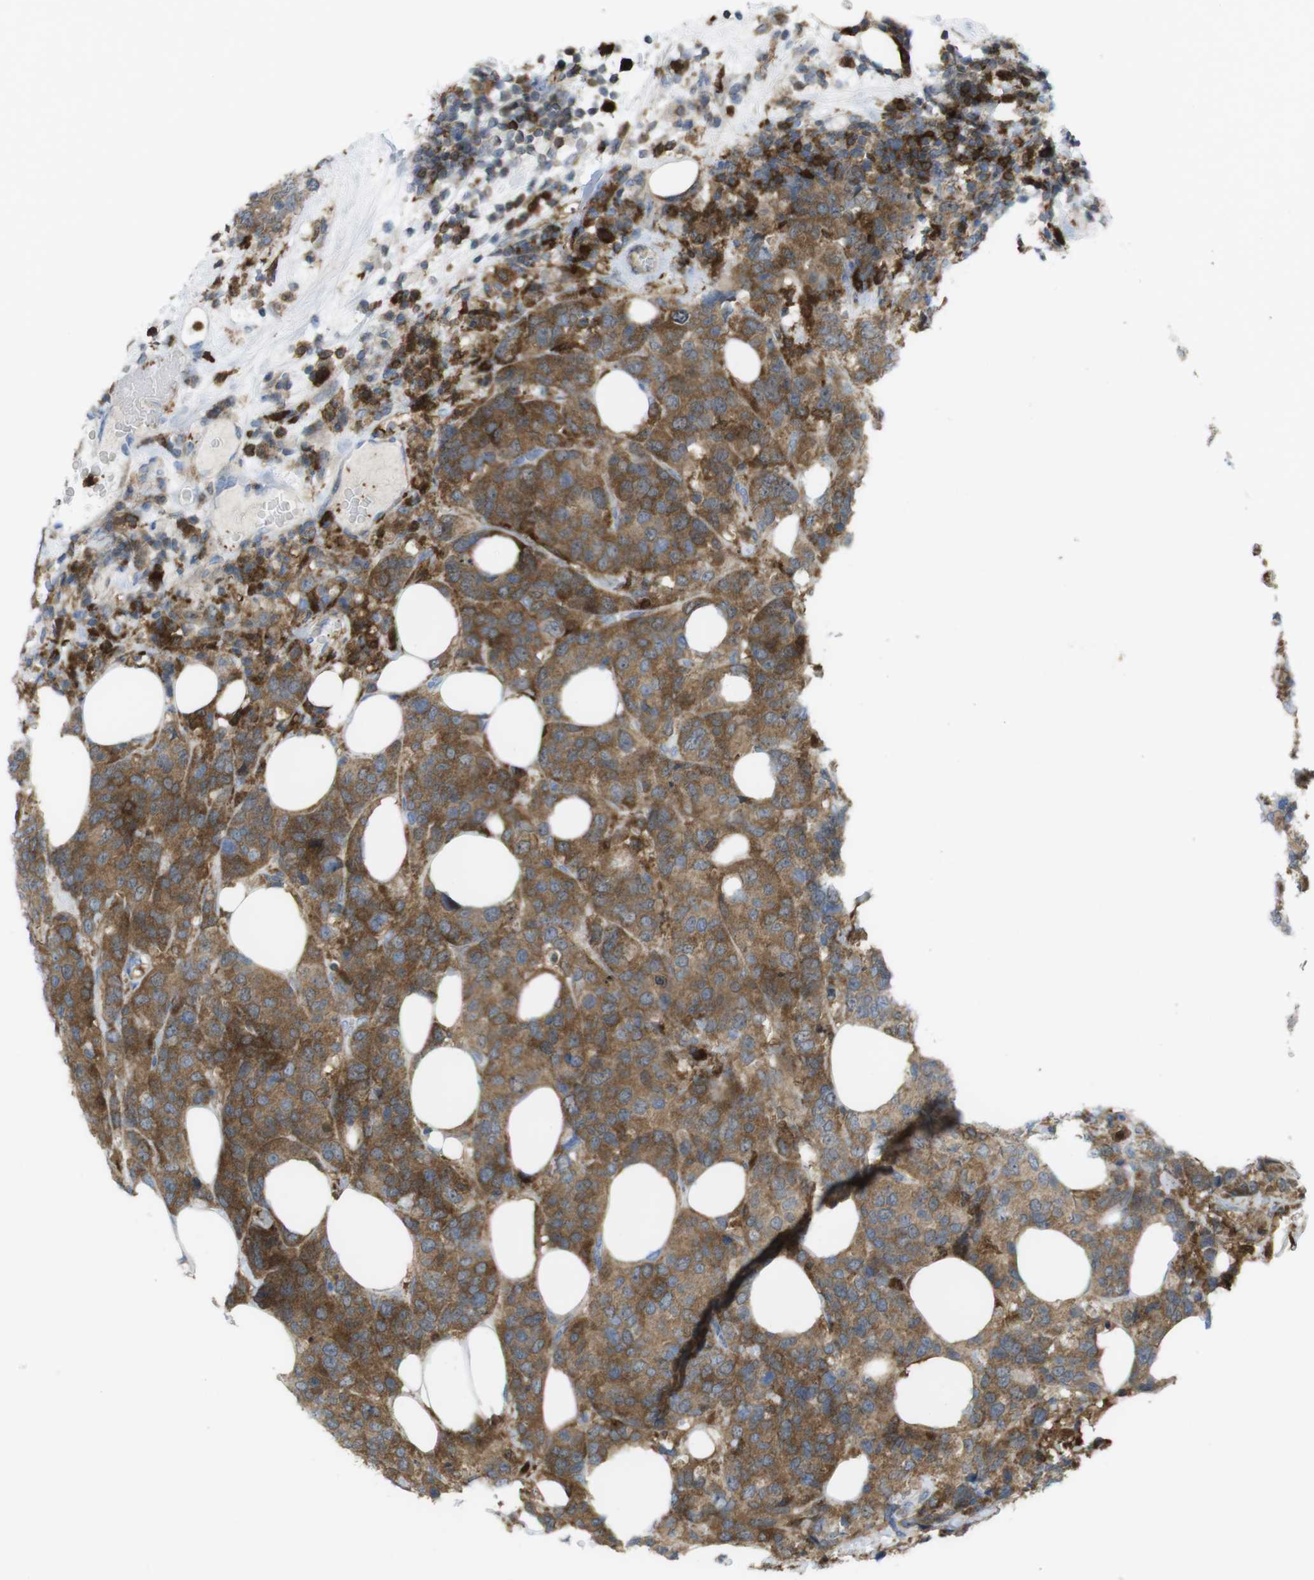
{"staining": {"intensity": "moderate", "quantity": ">75%", "location": "cytoplasmic/membranous"}, "tissue": "breast cancer", "cell_type": "Tumor cells", "image_type": "cancer", "snomed": [{"axis": "morphology", "description": "Lobular carcinoma"}, {"axis": "topography", "description": "Breast"}], "caption": "Breast lobular carcinoma stained with DAB (3,3'-diaminobenzidine) immunohistochemistry reveals medium levels of moderate cytoplasmic/membranous staining in approximately >75% of tumor cells.", "gene": "PRKCD", "patient": {"sex": "female", "age": 59}}